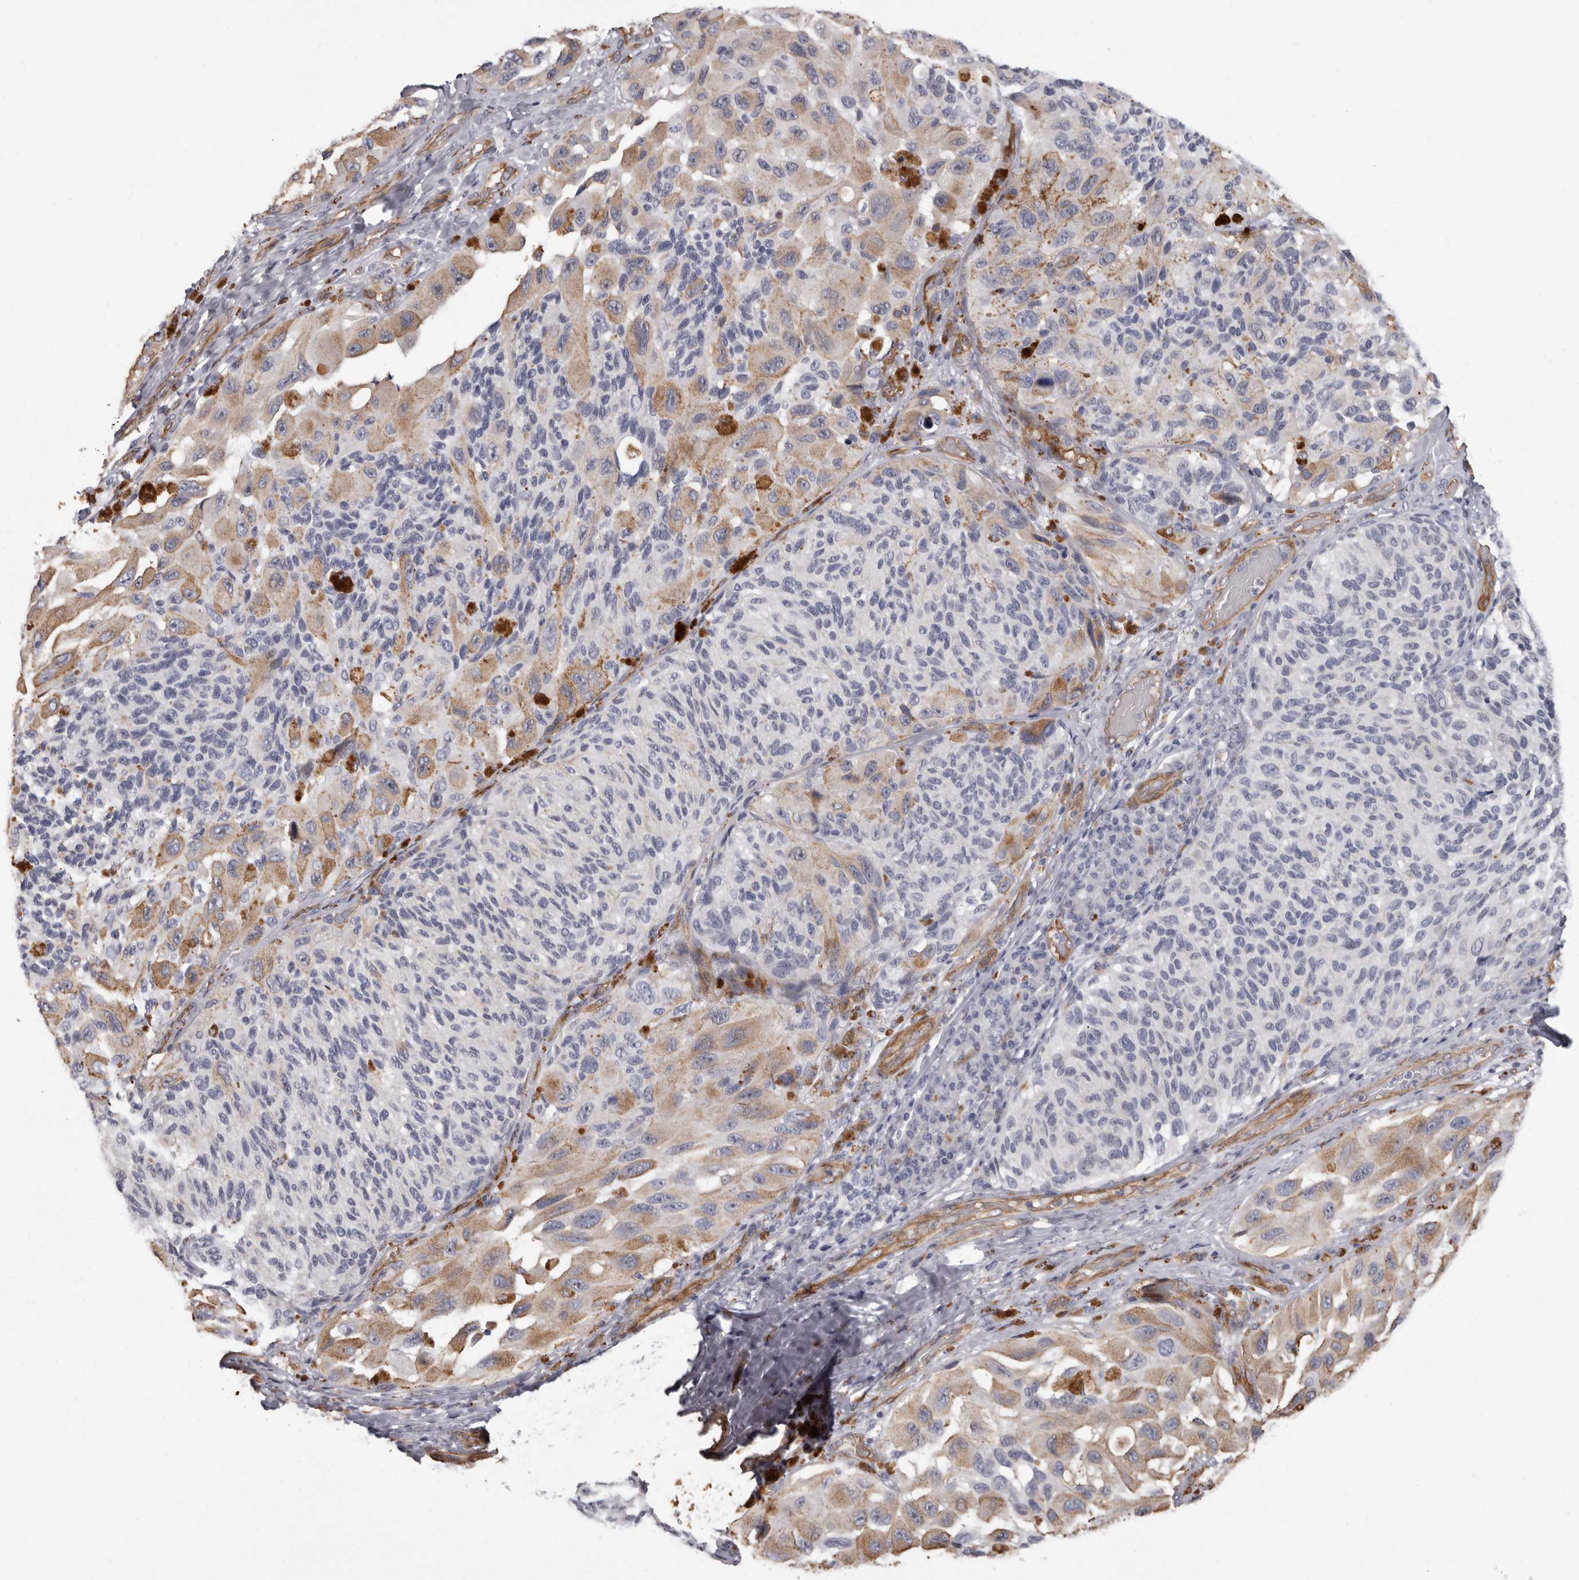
{"staining": {"intensity": "moderate", "quantity": "25%-75%", "location": "cytoplasmic/membranous"}, "tissue": "melanoma", "cell_type": "Tumor cells", "image_type": "cancer", "snomed": [{"axis": "morphology", "description": "Malignant melanoma, NOS"}, {"axis": "topography", "description": "Skin"}], "caption": "IHC (DAB) staining of melanoma demonstrates moderate cytoplasmic/membranous protein positivity in about 25%-75% of tumor cells. (DAB = brown stain, brightfield microscopy at high magnification).", "gene": "ADGRL4", "patient": {"sex": "female", "age": 73}}